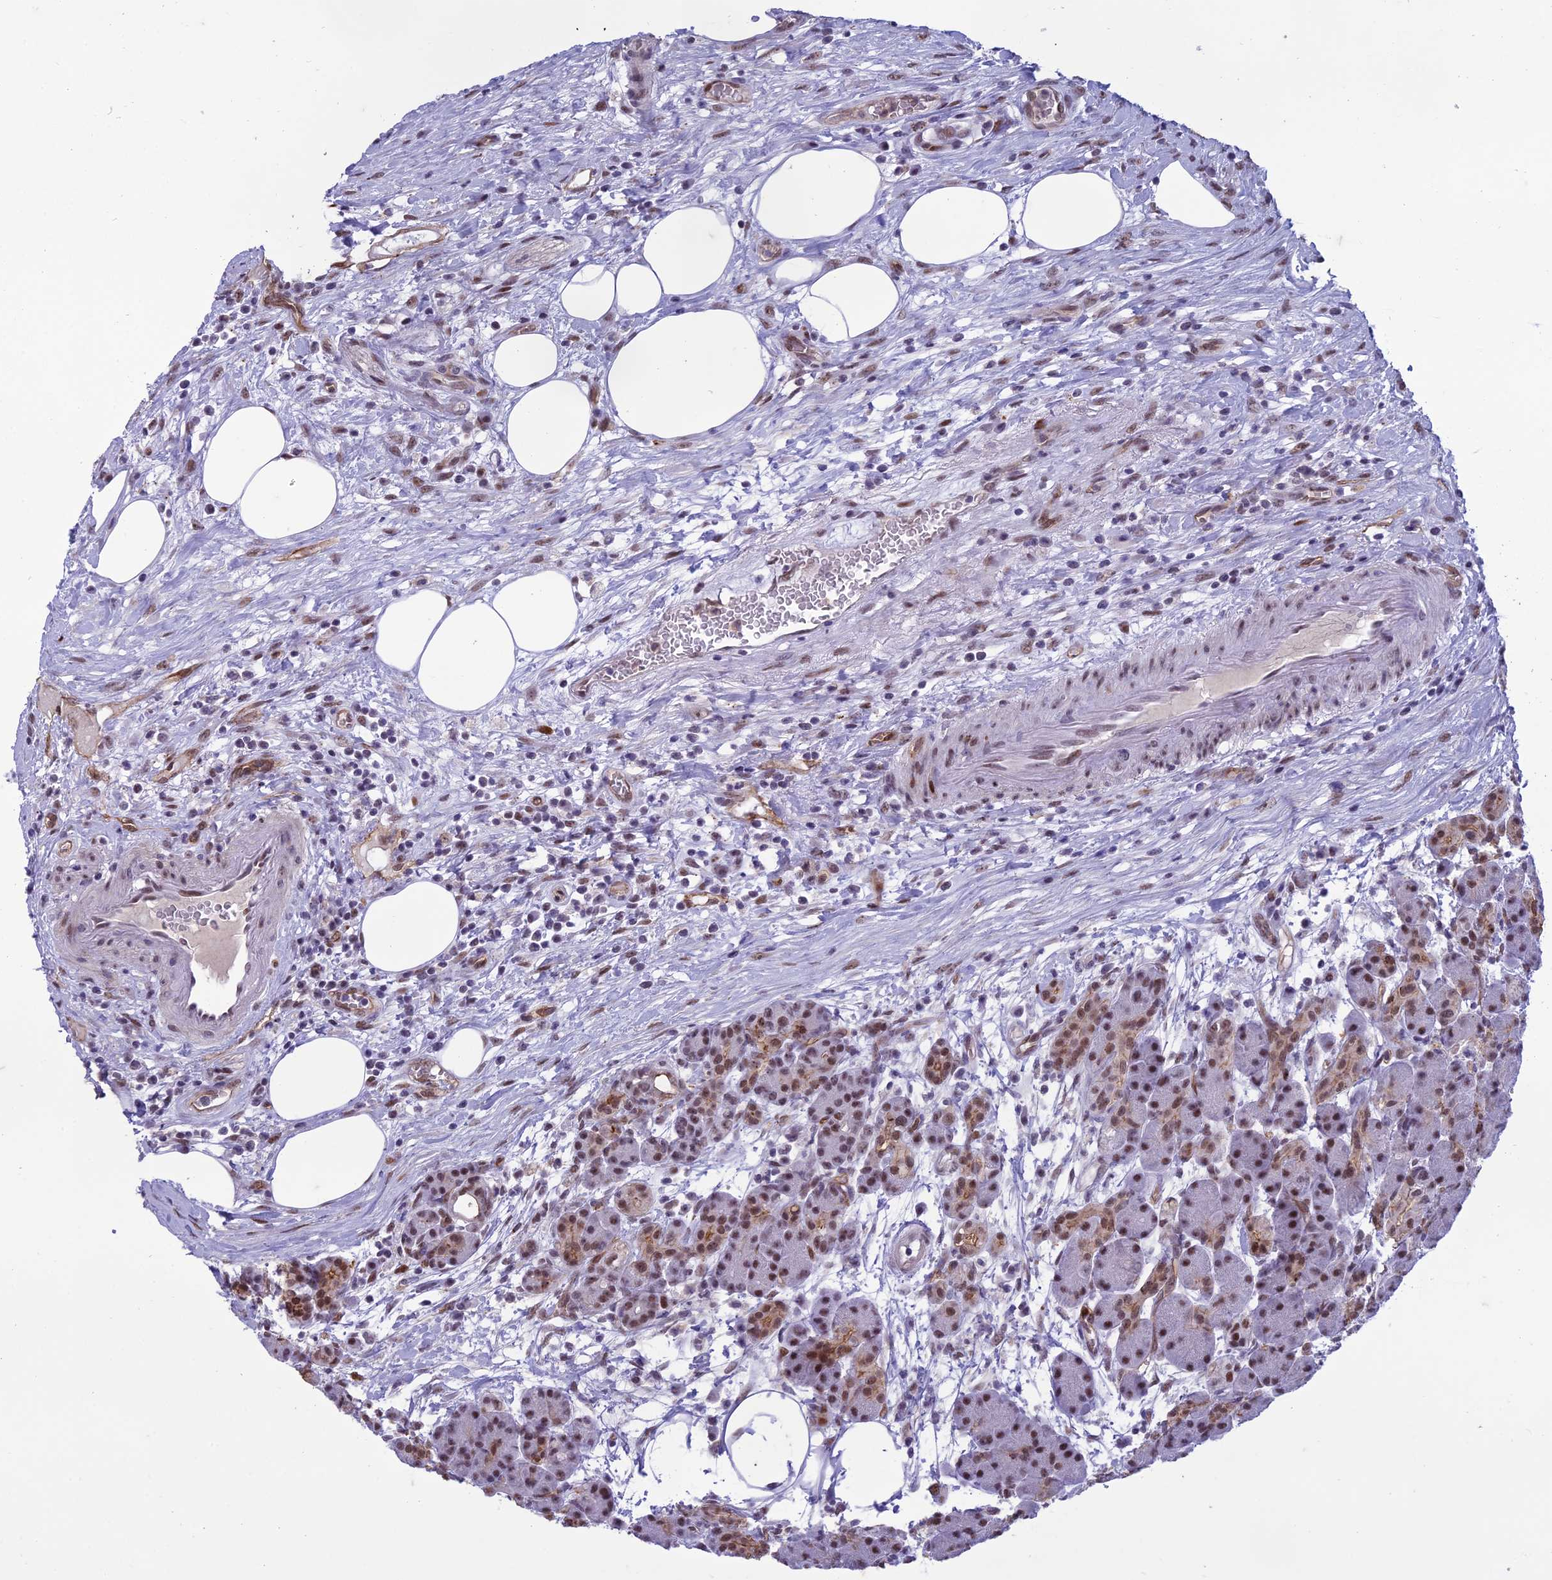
{"staining": {"intensity": "moderate", "quantity": "25%-75%", "location": "nuclear"}, "tissue": "pancreas", "cell_type": "Exocrine glandular cells", "image_type": "normal", "snomed": [{"axis": "morphology", "description": "Normal tissue, NOS"}, {"axis": "topography", "description": "Pancreas"}], "caption": "Pancreas stained with a brown dye displays moderate nuclear positive positivity in approximately 25%-75% of exocrine glandular cells.", "gene": "RANBP3", "patient": {"sex": "male", "age": 63}}